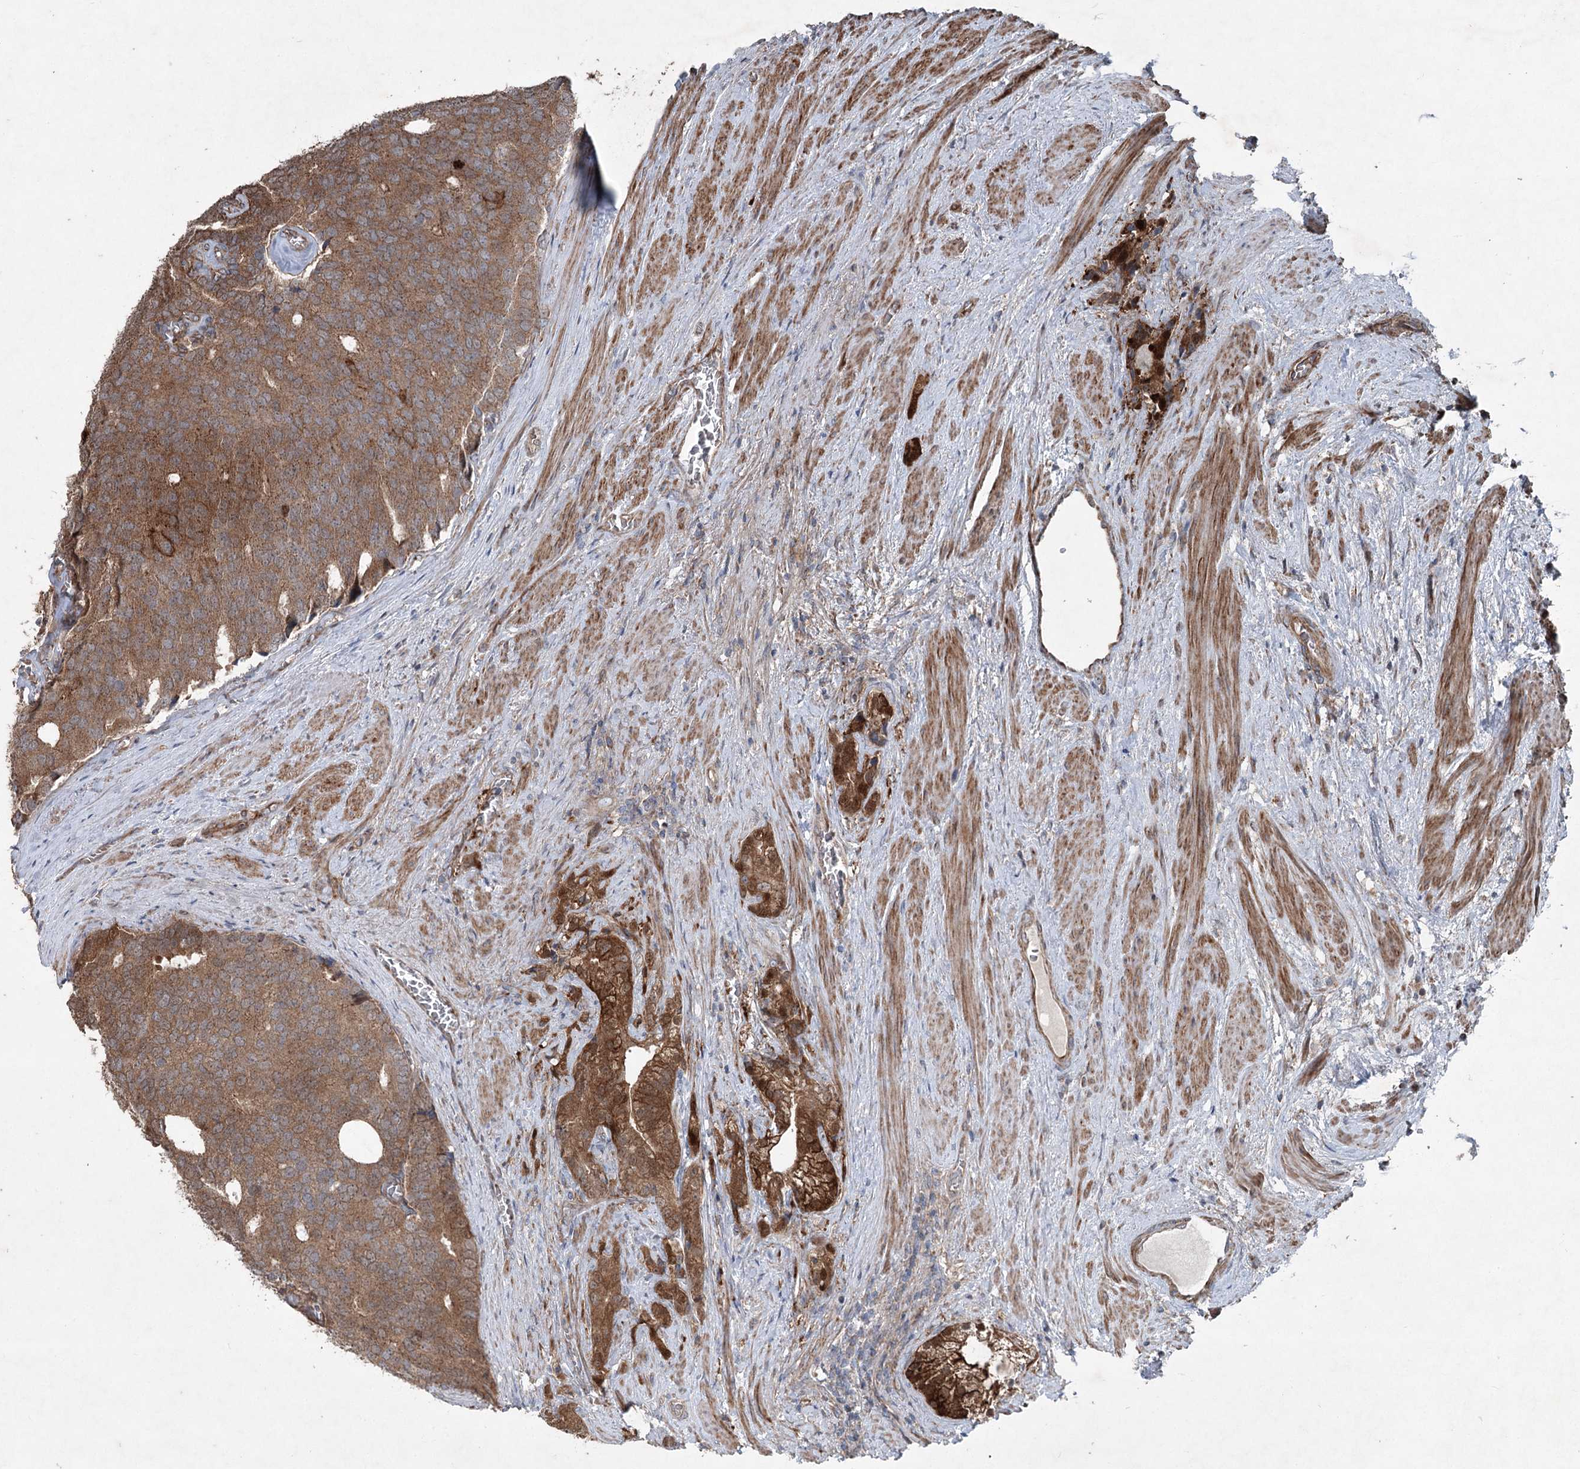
{"staining": {"intensity": "strong", "quantity": ">75%", "location": "cytoplasmic/membranous"}, "tissue": "prostate cancer", "cell_type": "Tumor cells", "image_type": "cancer", "snomed": [{"axis": "morphology", "description": "Adenocarcinoma, Low grade"}, {"axis": "topography", "description": "Prostate"}], "caption": "Prostate cancer stained with immunohistochemistry (IHC) displays strong cytoplasmic/membranous staining in about >75% of tumor cells. (Stains: DAB (3,3'-diaminobenzidine) in brown, nuclei in blue, Microscopy: brightfield microscopy at high magnification).", "gene": "SERINC5", "patient": {"sex": "male", "age": 71}}